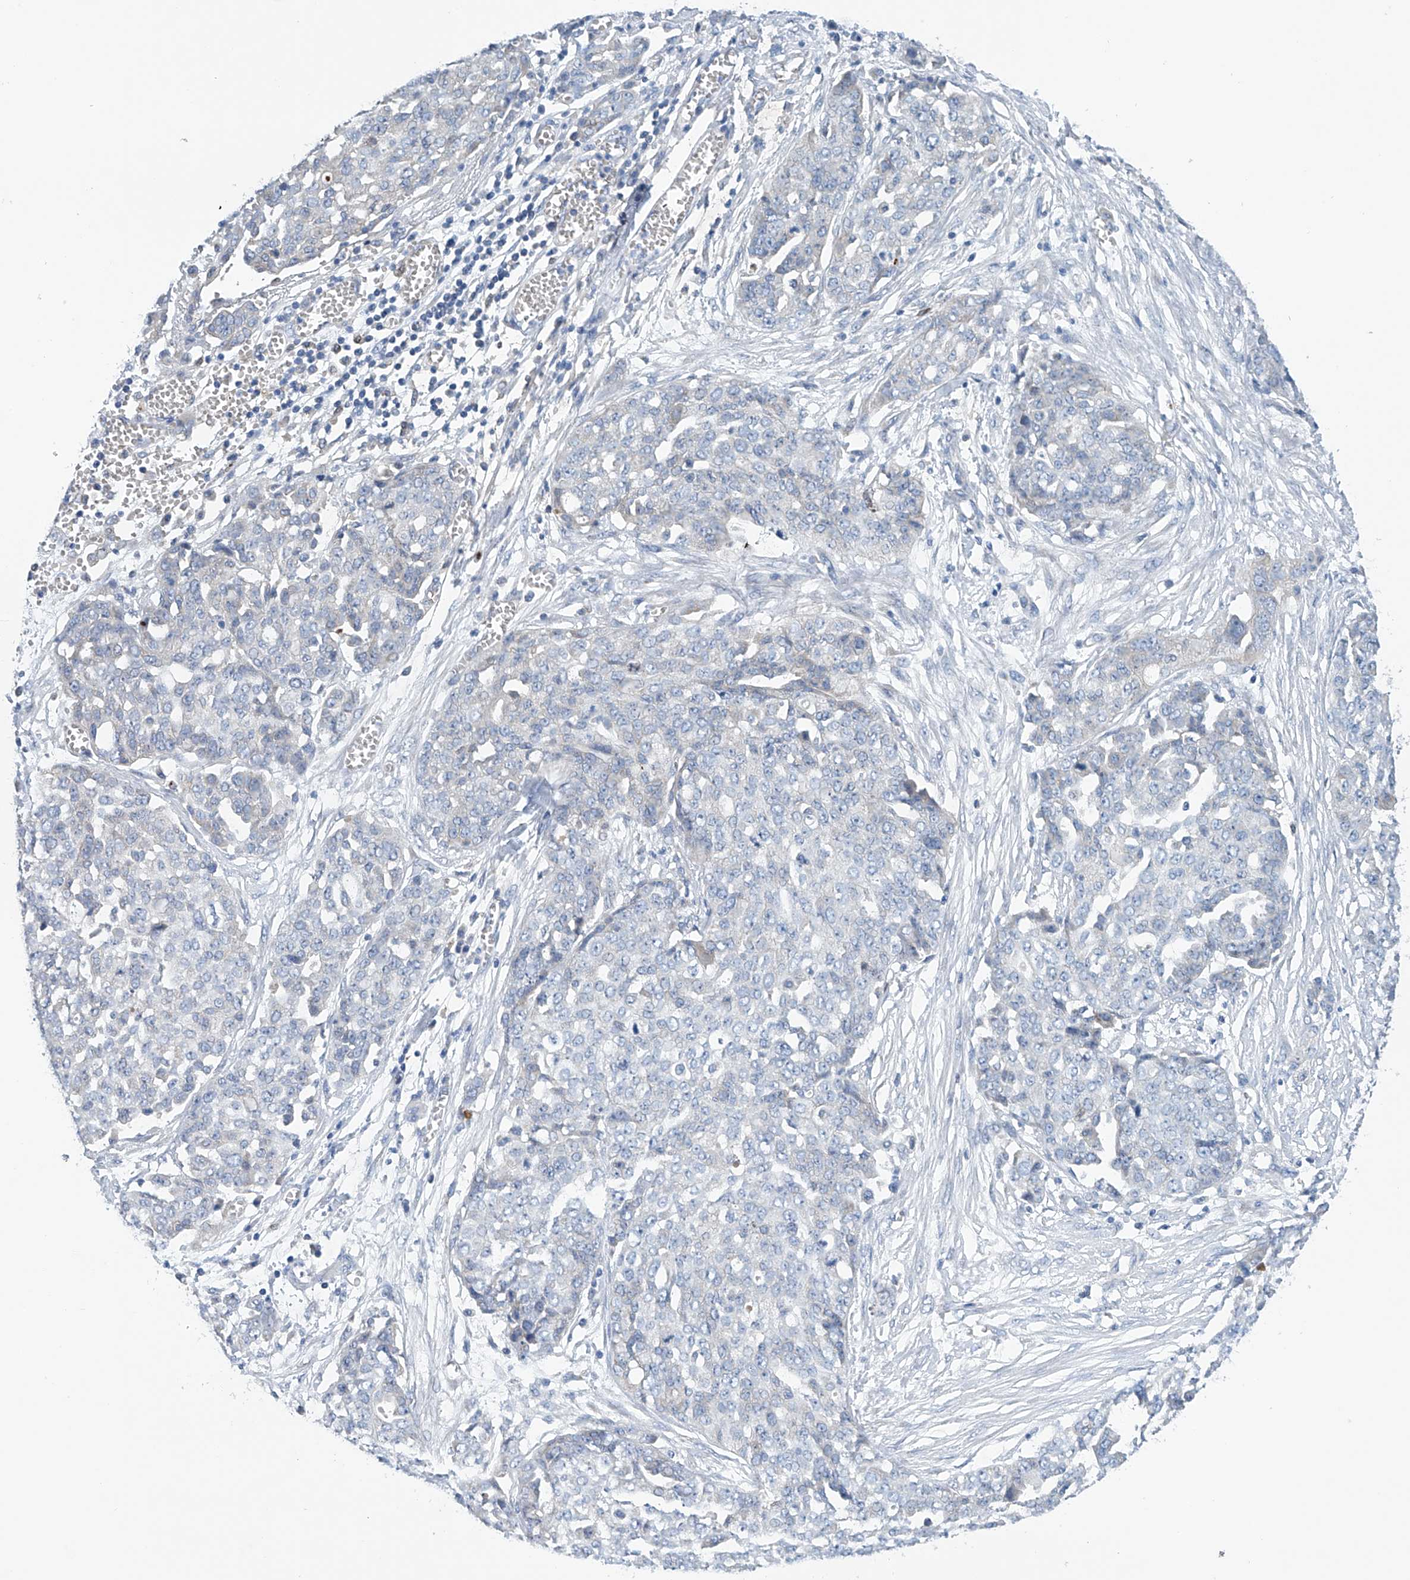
{"staining": {"intensity": "negative", "quantity": "none", "location": "none"}, "tissue": "ovarian cancer", "cell_type": "Tumor cells", "image_type": "cancer", "snomed": [{"axis": "morphology", "description": "Cystadenocarcinoma, serous, NOS"}, {"axis": "topography", "description": "Soft tissue"}, {"axis": "topography", "description": "Ovary"}], "caption": "Histopathology image shows no significant protein expression in tumor cells of ovarian serous cystadenocarcinoma.", "gene": "CEP85L", "patient": {"sex": "female", "age": 57}}